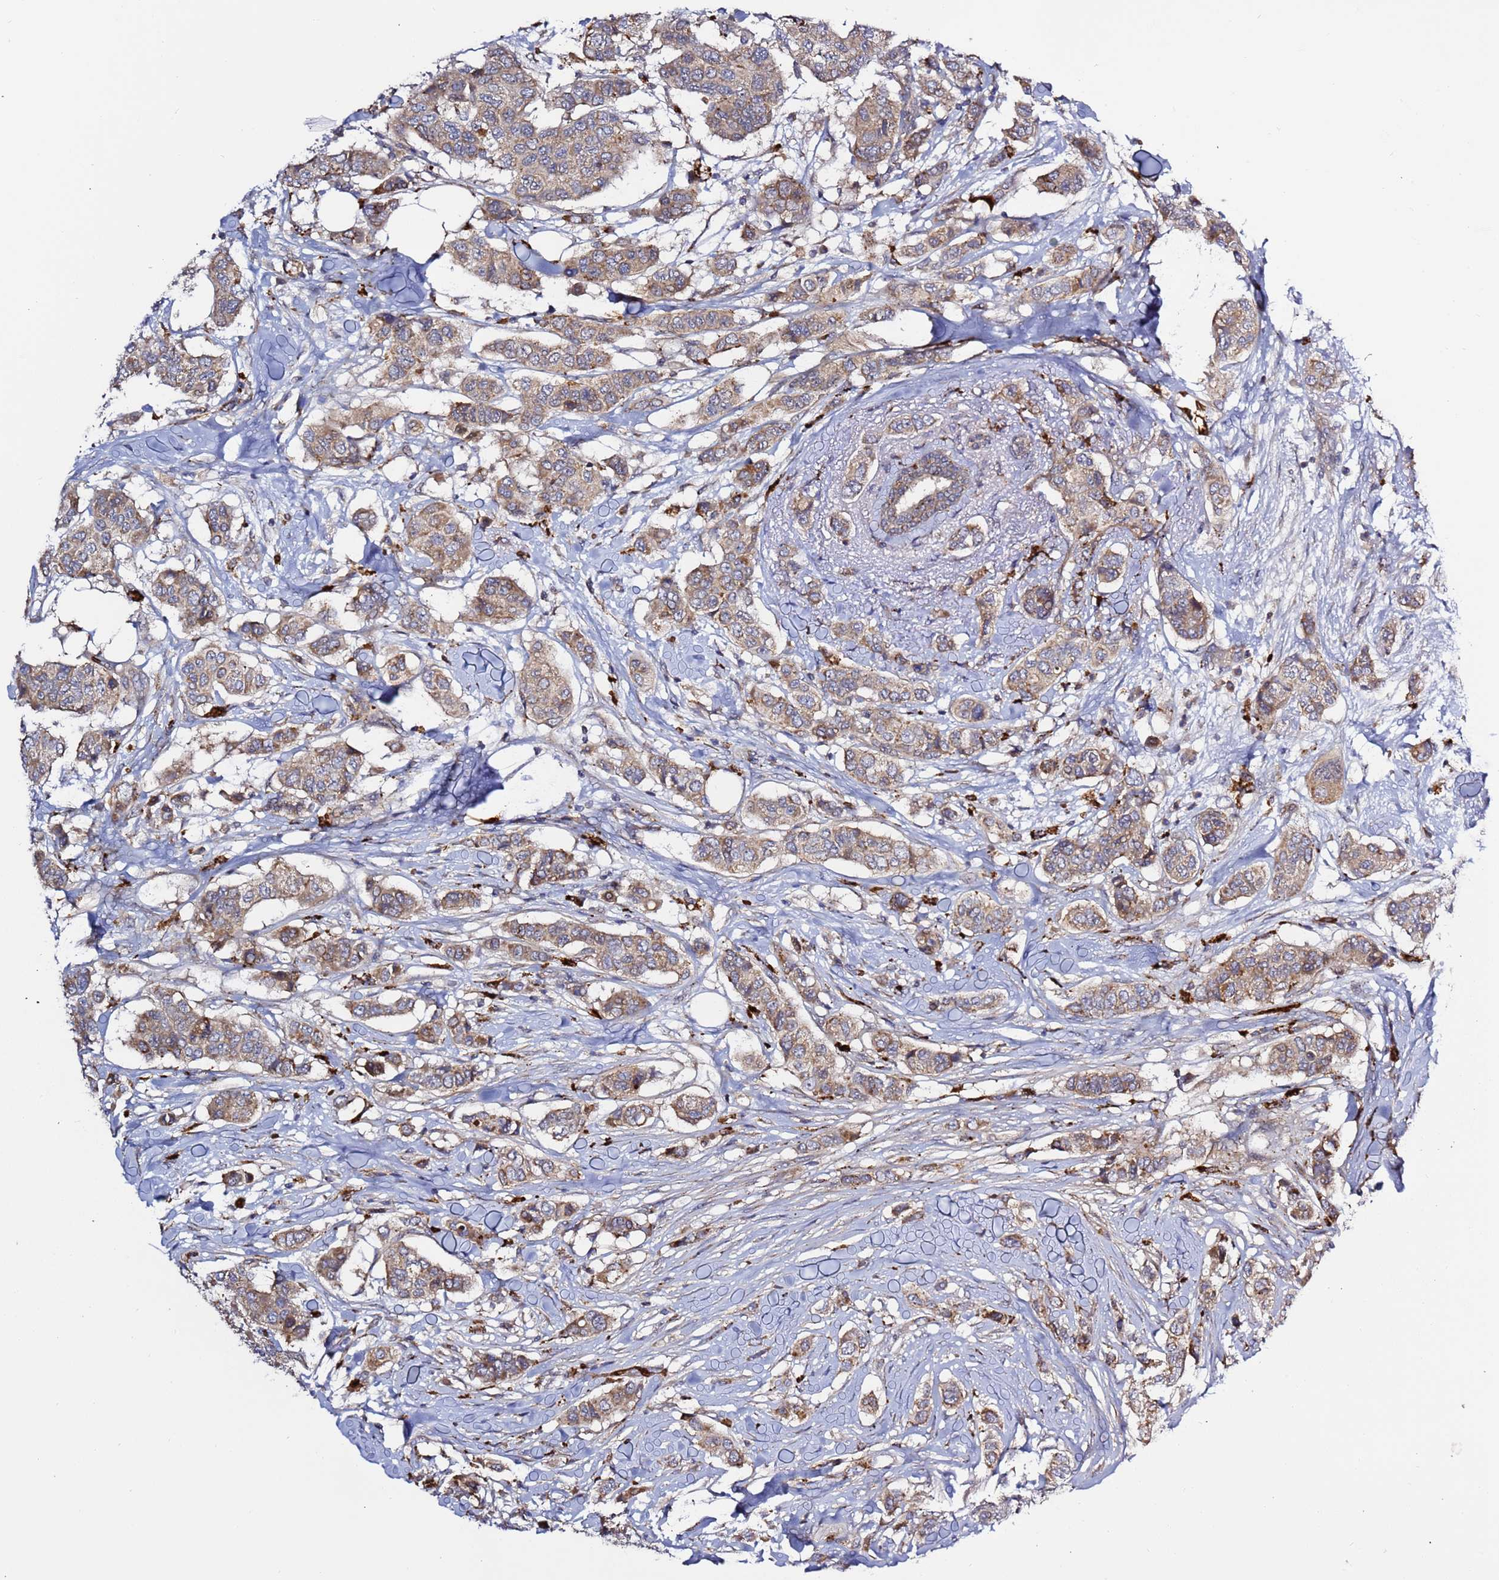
{"staining": {"intensity": "moderate", "quantity": ">75%", "location": "cytoplasmic/membranous"}, "tissue": "breast cancer", "cell_type": "Tumor cells", "image_type": "cancer", "snomed": [{"axis": "morphology", "description": "Lobular carcinoma"}, {"axis": "topography", "description": "Breast"}], "caption": "A medium amount of moderate cytoplasmic/membranous positivity is present in approximately >75% of tumor cells in breast lobular carcinoma tissue.", "gene": "VPS36", "patient": {"sex": "female", "age": 51}}